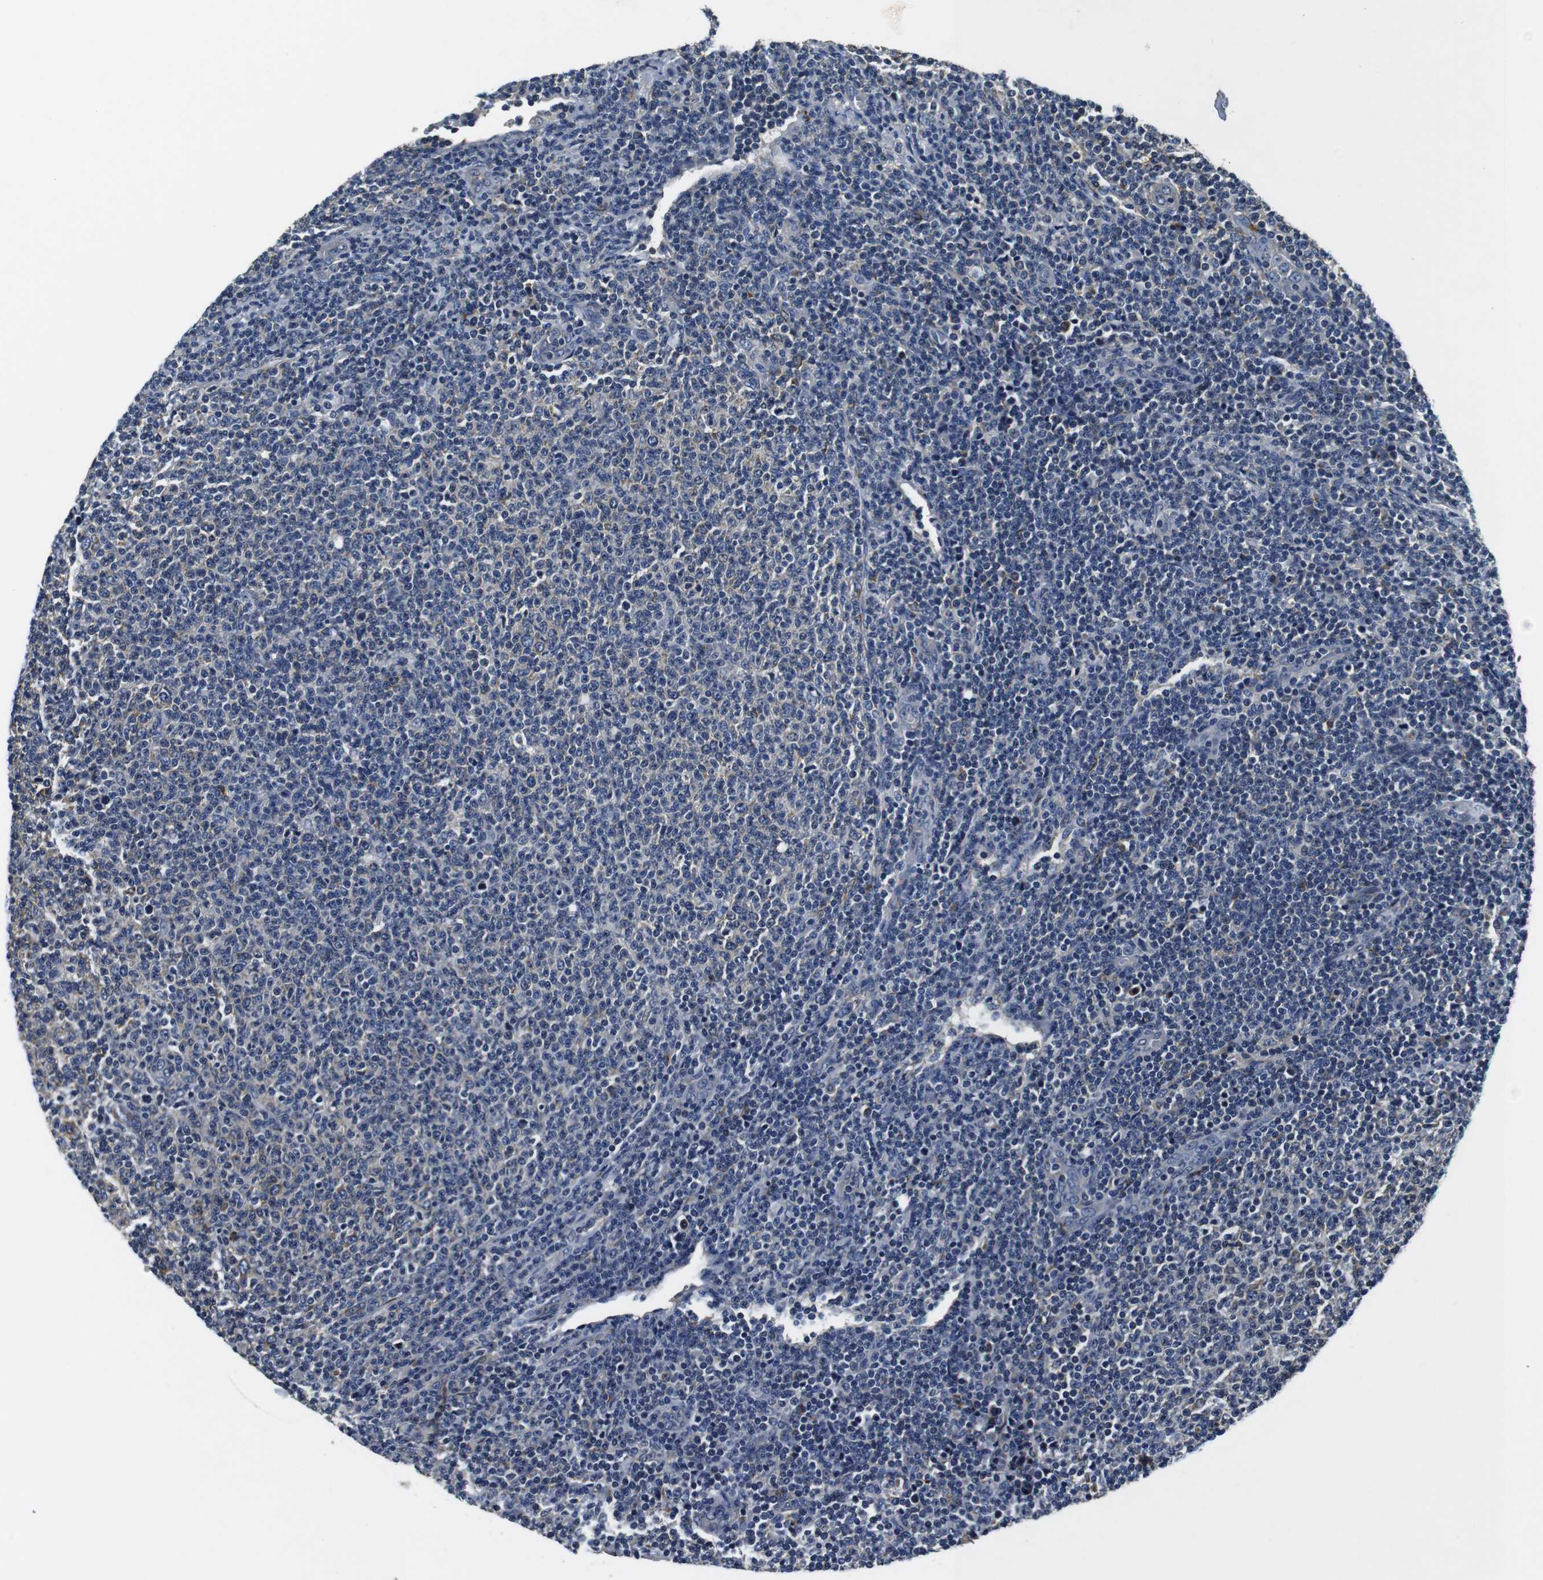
{"staining": {"intensity": "negative", "quantity": "none", "location": "none"}, "tissue": "lymphoma", "cell_type": "Tumor cells", "image_type": "cancer", "snomed": [{"axis": "morphology", "description": "Malignant lymphoma, non-Hodgkin's type, Low grade"}, {"axis": "topography", "description": "Lymph node"}], "caption": "Tumor cells show no significant protein expression in low-grade malignant lymphoma, non-Hodgkin's type.", "gene": "COL1A1", "patient": {"sex": "male", "age": 66}}